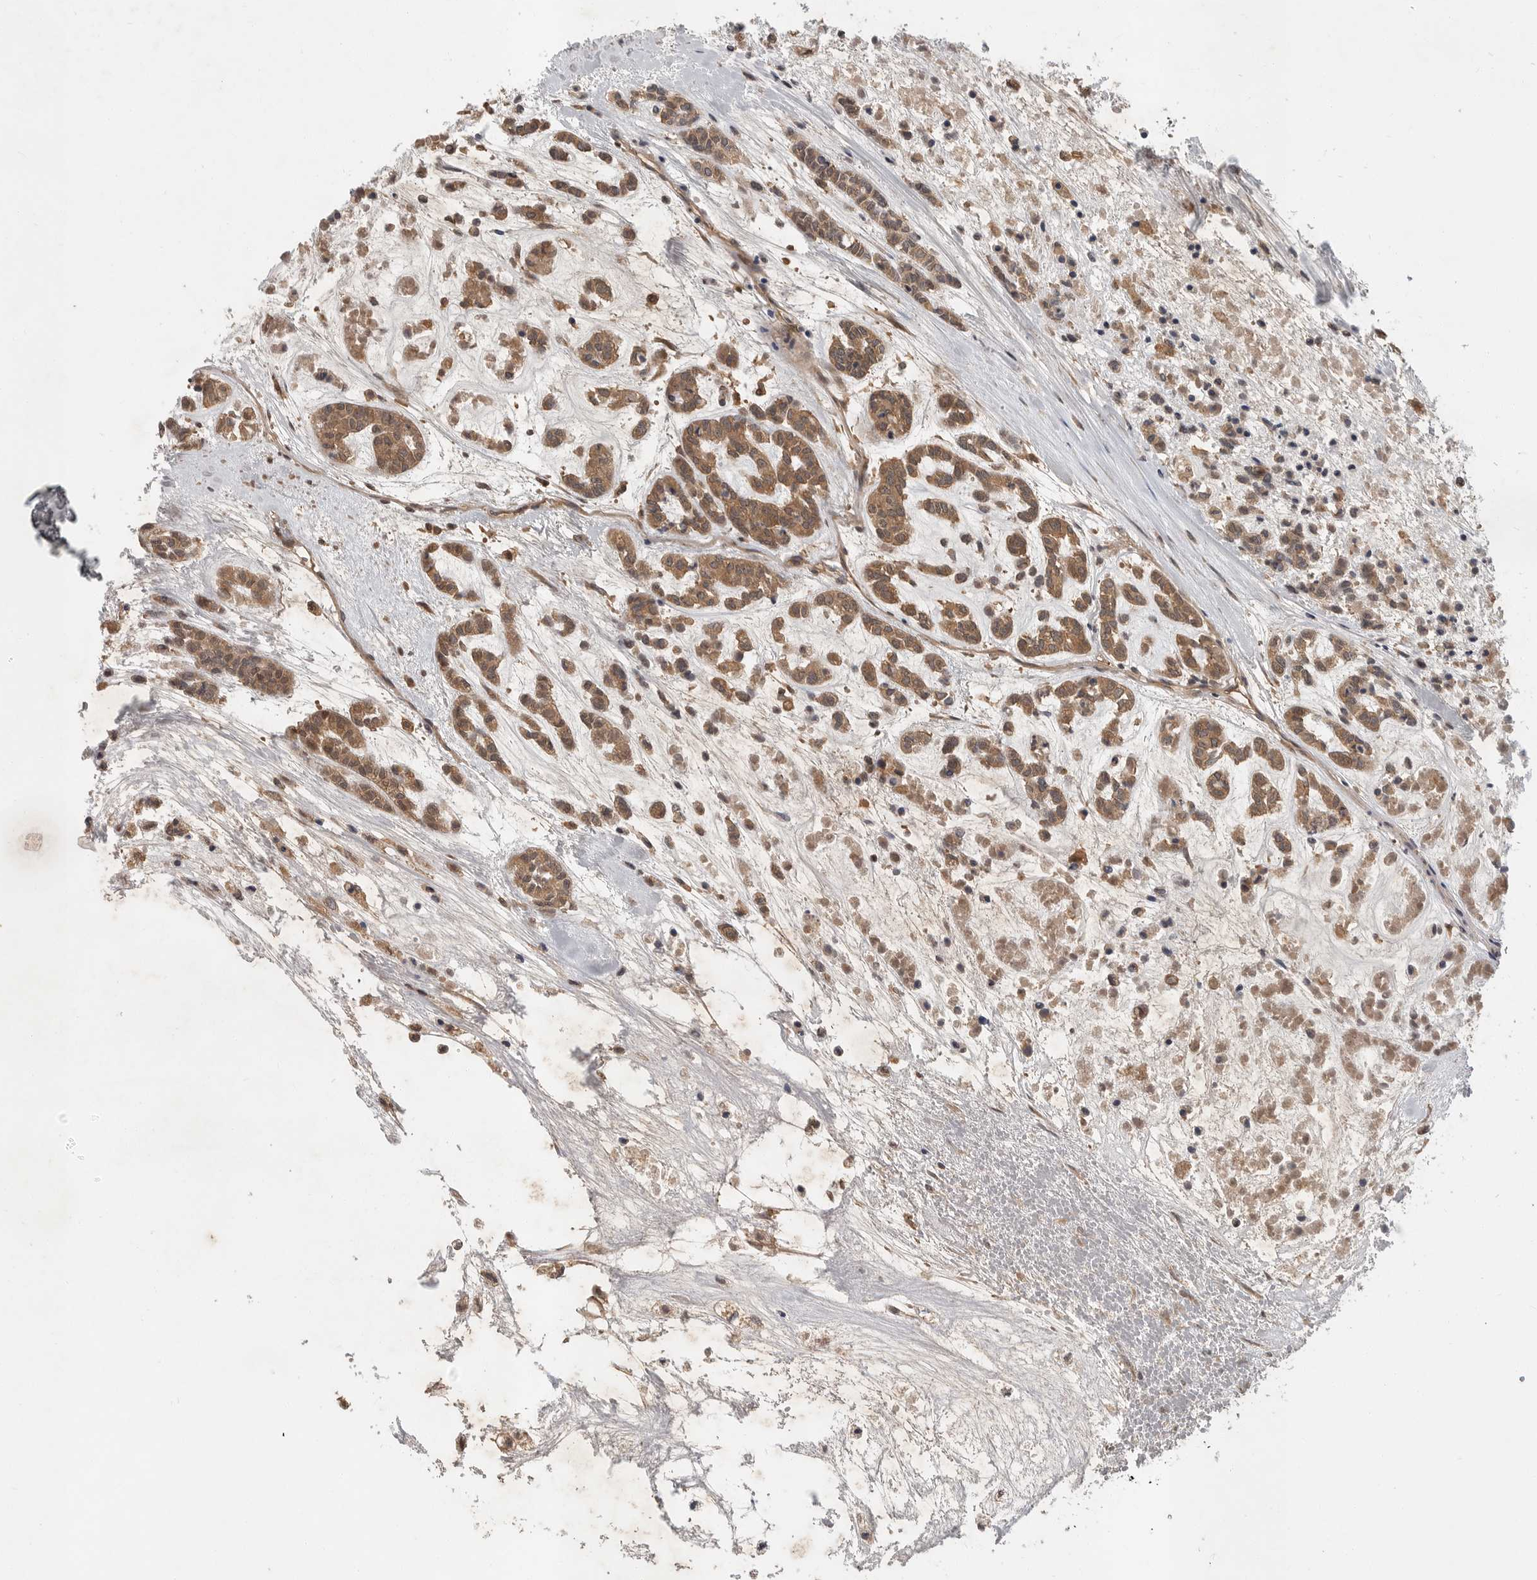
{"staining": {"intensity": "moderate", "quantity": ">75%", "location": "cytoplasmic/membranous"}, "tissue": "head and neck cancer", "cell_type": "Tumor cells", "image_type": "cancer", "snomed": [{"axis": "morphology", "description": "Adenocarcinoma, NOS"}, {"axis": "morphology", "description": "Adenoma, NOS"}, {"axis": "topography", "description": "Head-Neck"}], "caption": "High-magnification brightfield microscopy of head and neck adenocarcinoma stained with DAB (brown) and counterstained with hematoxylin (blue). tumor cells exhibit moderate cytoplasmic/membranous expression is identified in about>75% of cells.", "gene": "OSBPL9", "patient": {"sex": "female", "age": 55}}